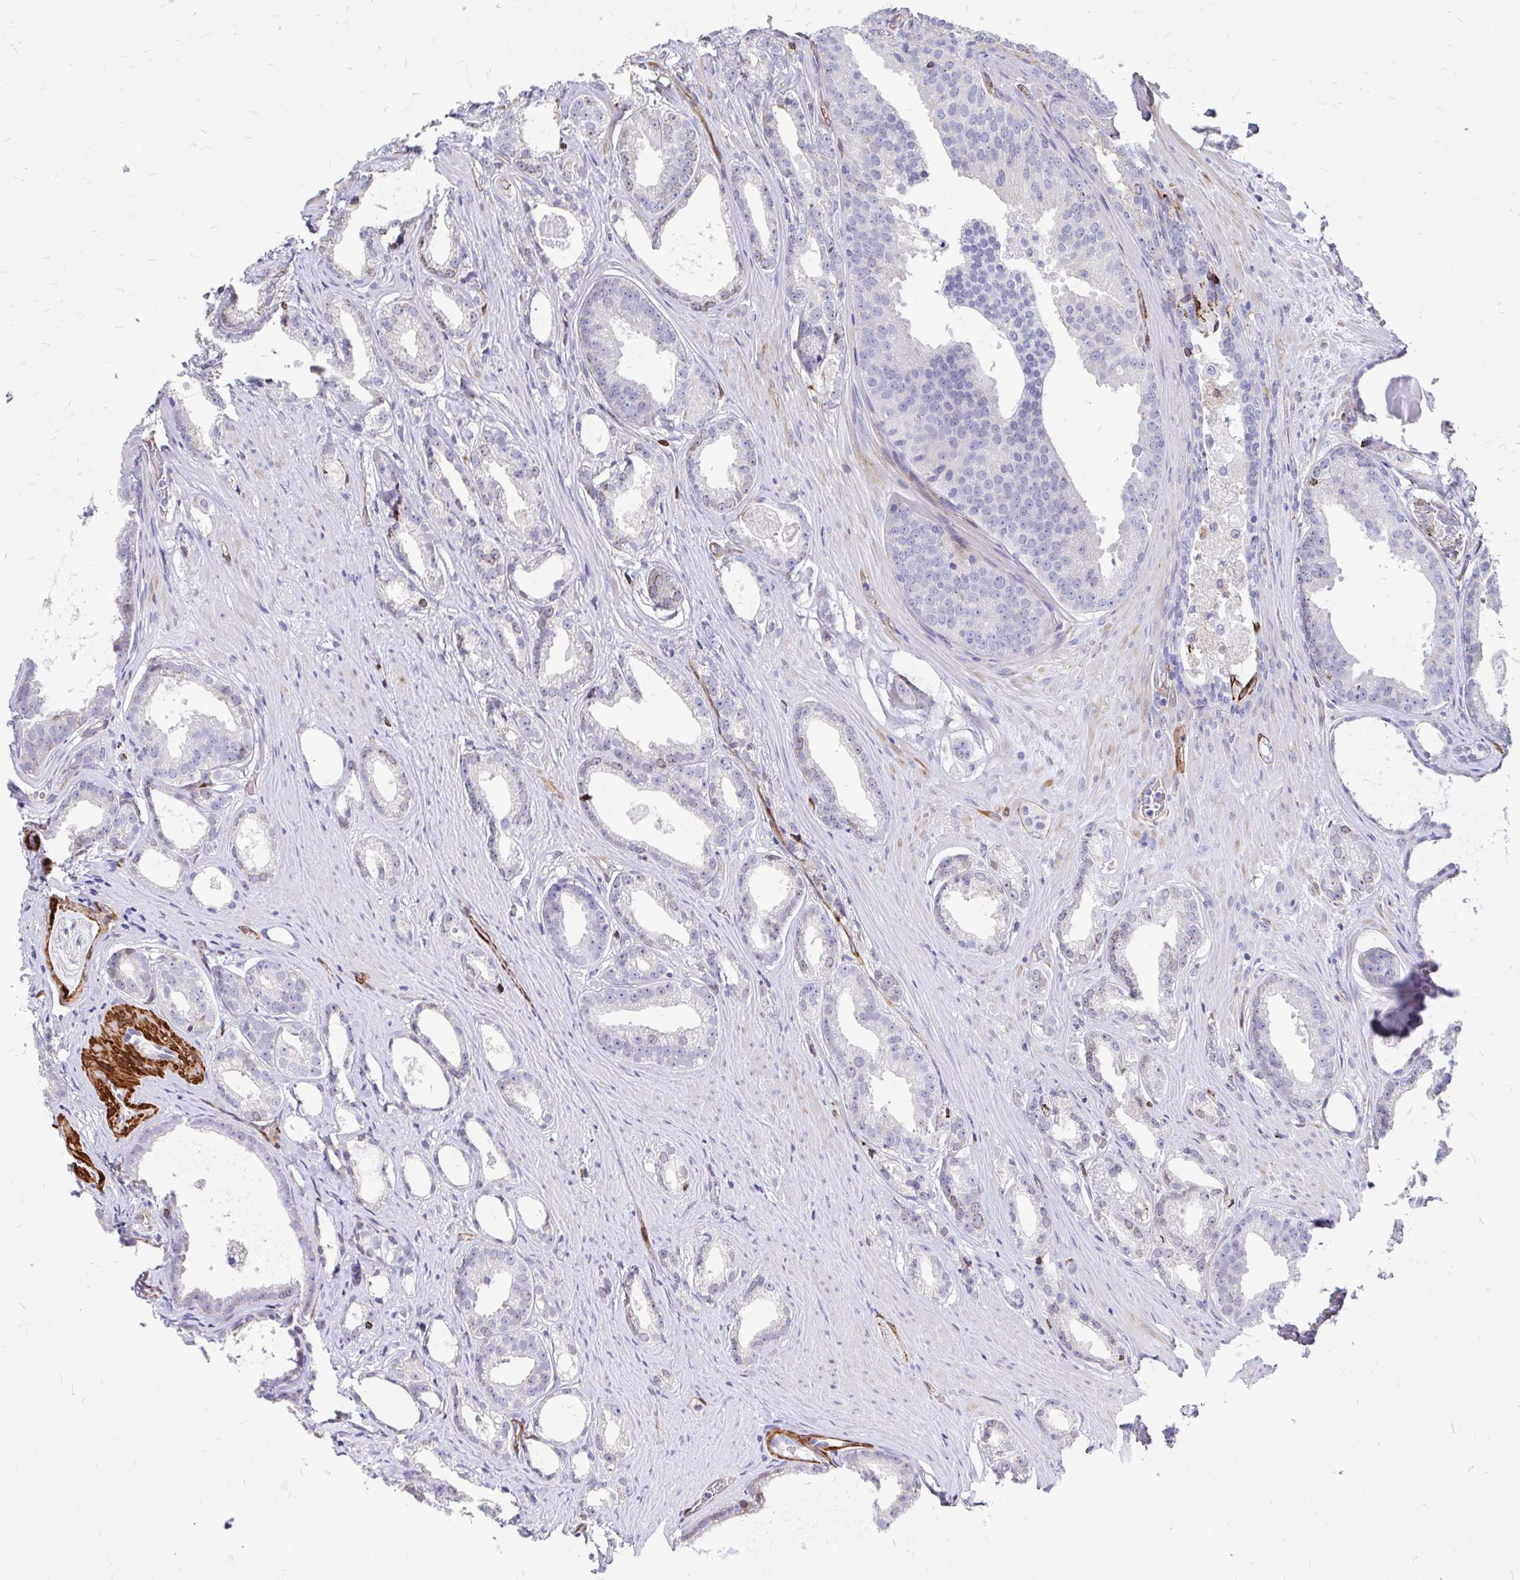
{"staining": {"intensity": "negative", "quantity": "none", "location": "none"}, "tissue": "prostate cancer", "cell_type": "Tumor cells", "image_type": "cancer", "snomed": [{"axis": "morphology", "description": "Adenocarcinoma, Low grade"}, {"axis": "topography", "description": "Prostate"}], "caption": "IHC histopathology image of human prostate cancer stained for a protein (brown), which exhibits no positivity in tumor cells.", "gene": "CDKL1", "patient": {"sex": "male", "age": 65}}